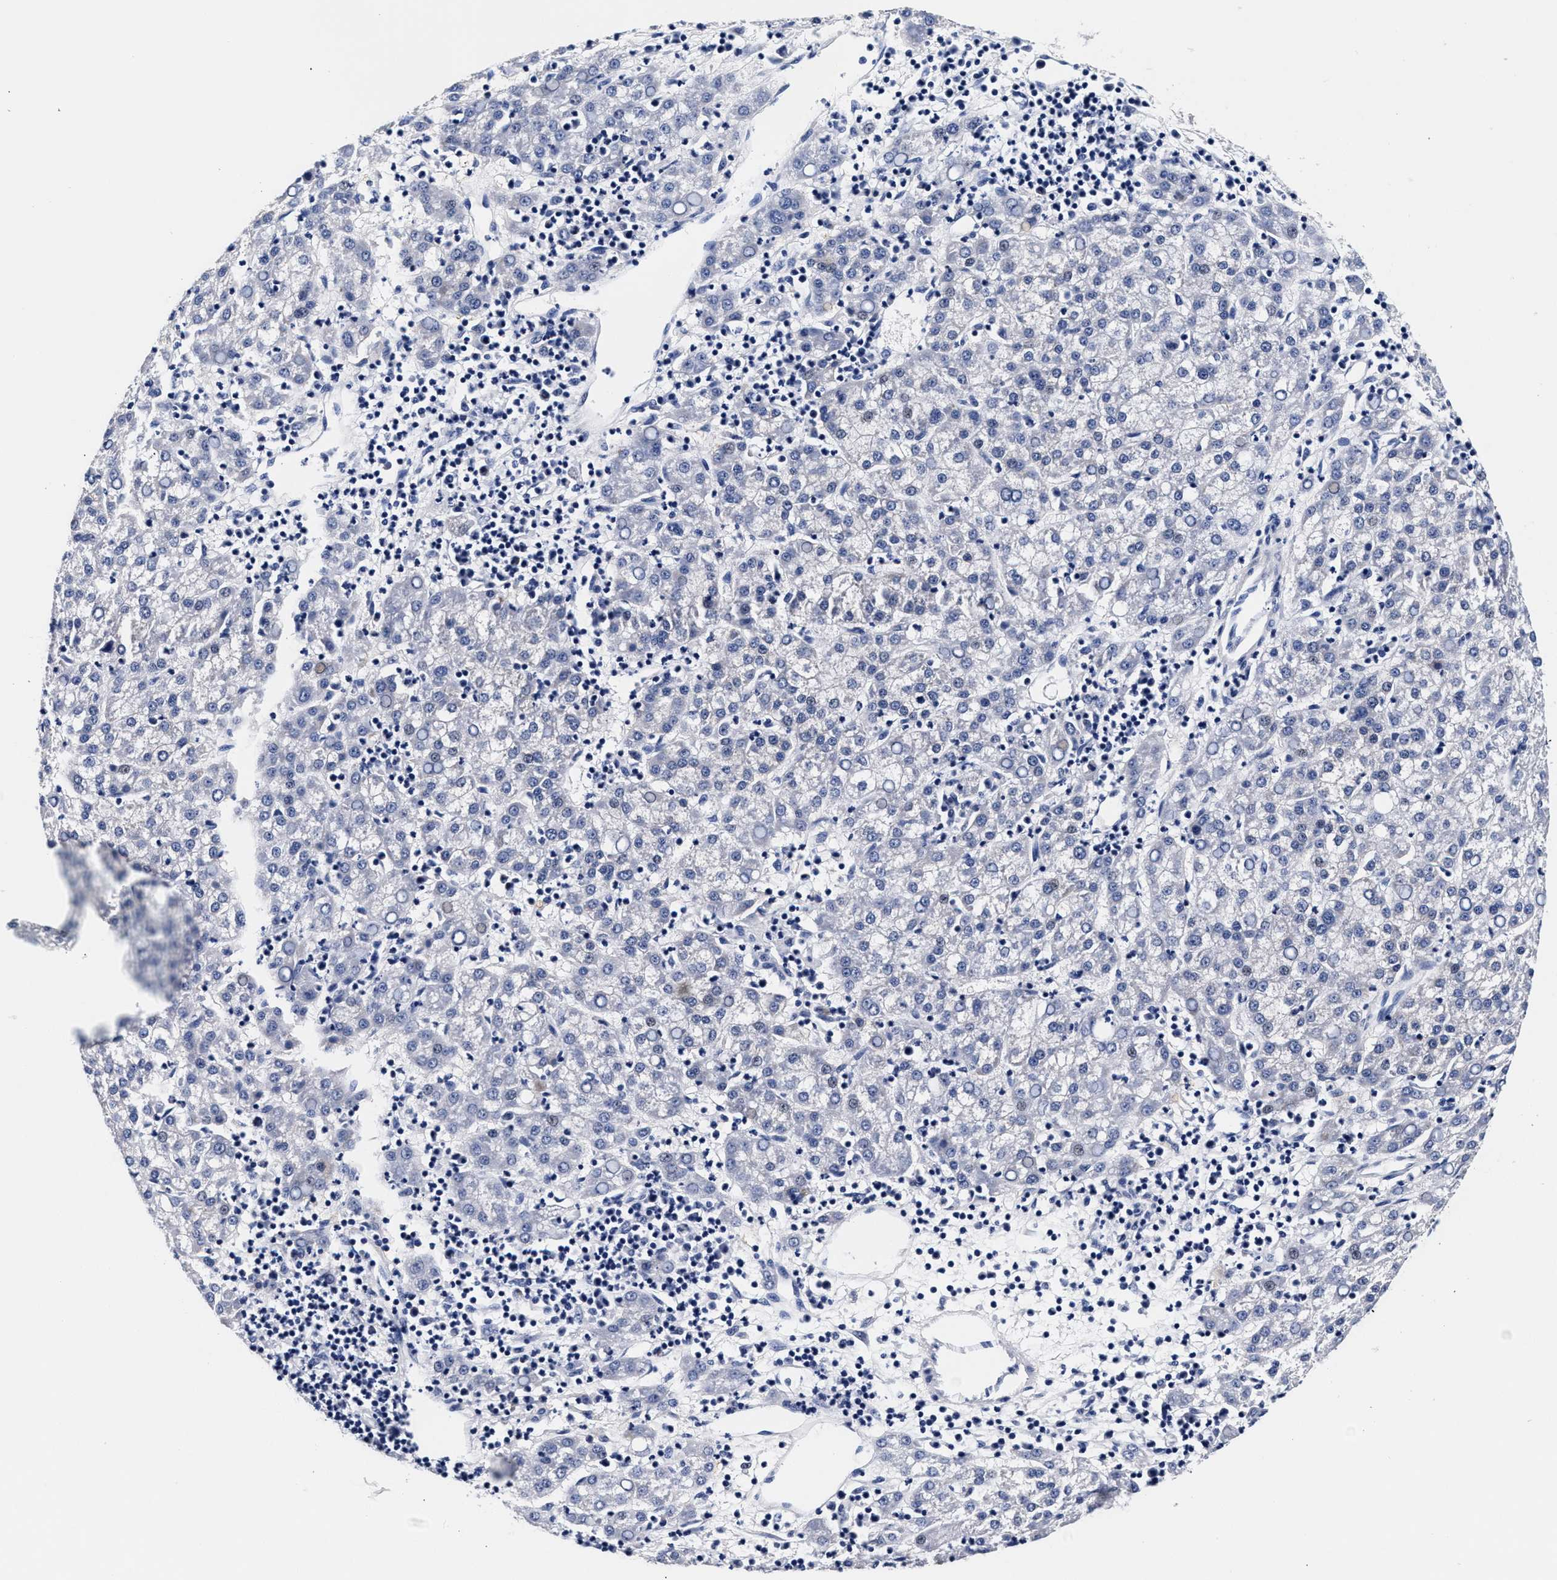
{"staining": {"intensity": "negative", "quantity": "none", "location": "none"}, "tissue": "liver cancer", "cell_type": "Tumor cells", "image_type": "cancer", "snomed": [{"axis": "morphology", "description": "Carcinoma, Hepatocellular, NOS"}, {"axis": "topography", "description": "Liver"}], "caption": "The immunohistochemistry micrograph has no significant expression in tumor cells of hepatocellular carcinoma (liver) tissue.", "gene": "RAB3B", "patient": {"sex": "female", "age": 58}}